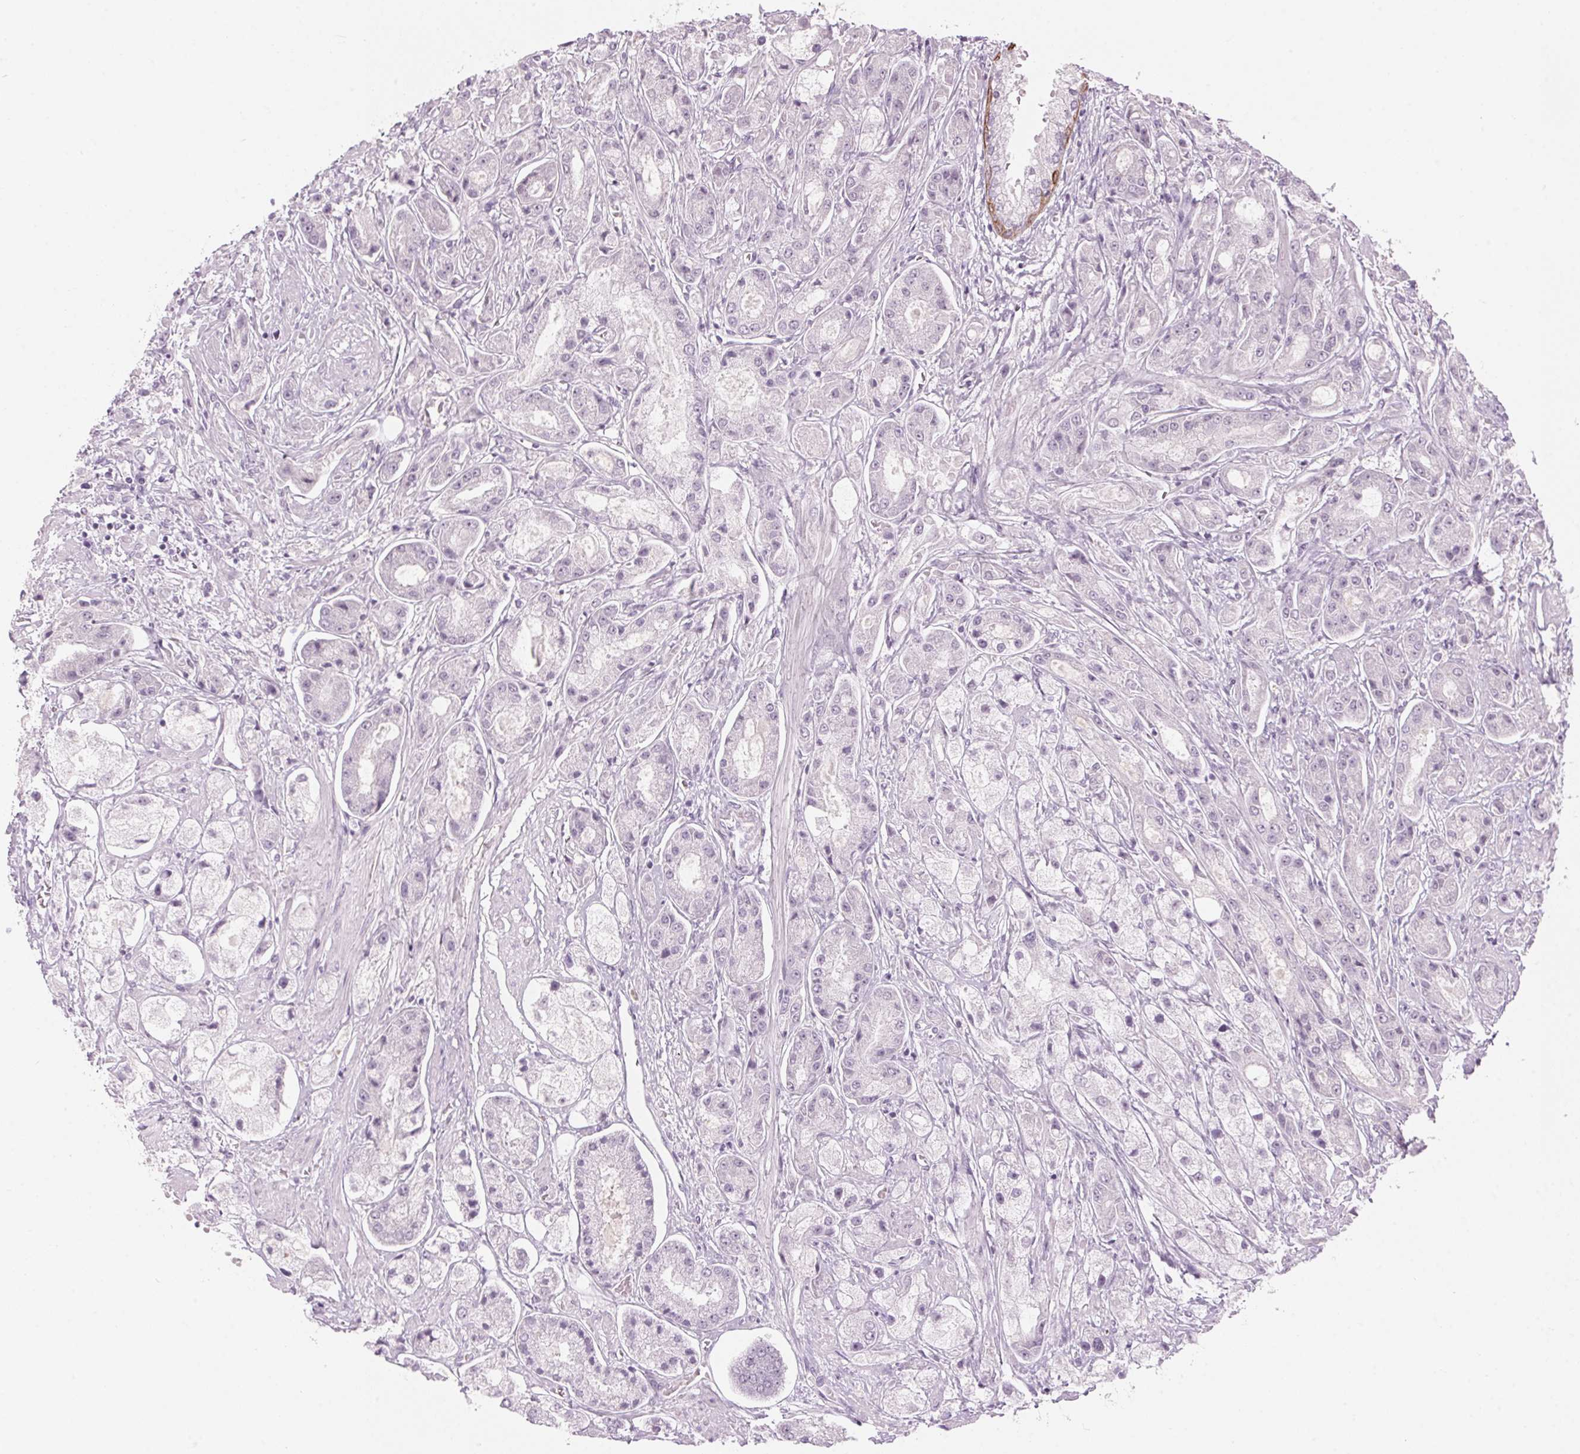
{"staining": {"intensity": "moderate", "quantity": "<25%", "location": "cytoplasmic/membranous"}, "tissue": "prostate cancer", "cell_type": "Tumor cells", "image_type": "cancer", "snomed": [{"axis": "morphology", "description": "Adenocarcinoma, High grade"}, {"axis": "topography", "description": "Prostate"}], "caption": "Immunohistochemical staining of prostate cancer exhibits moderate cytoplasmic/membranous protein staining in approximately <25% of tumor cells.", "gene": "SCTR", "patient": {"sex": "male", "age": 67}}